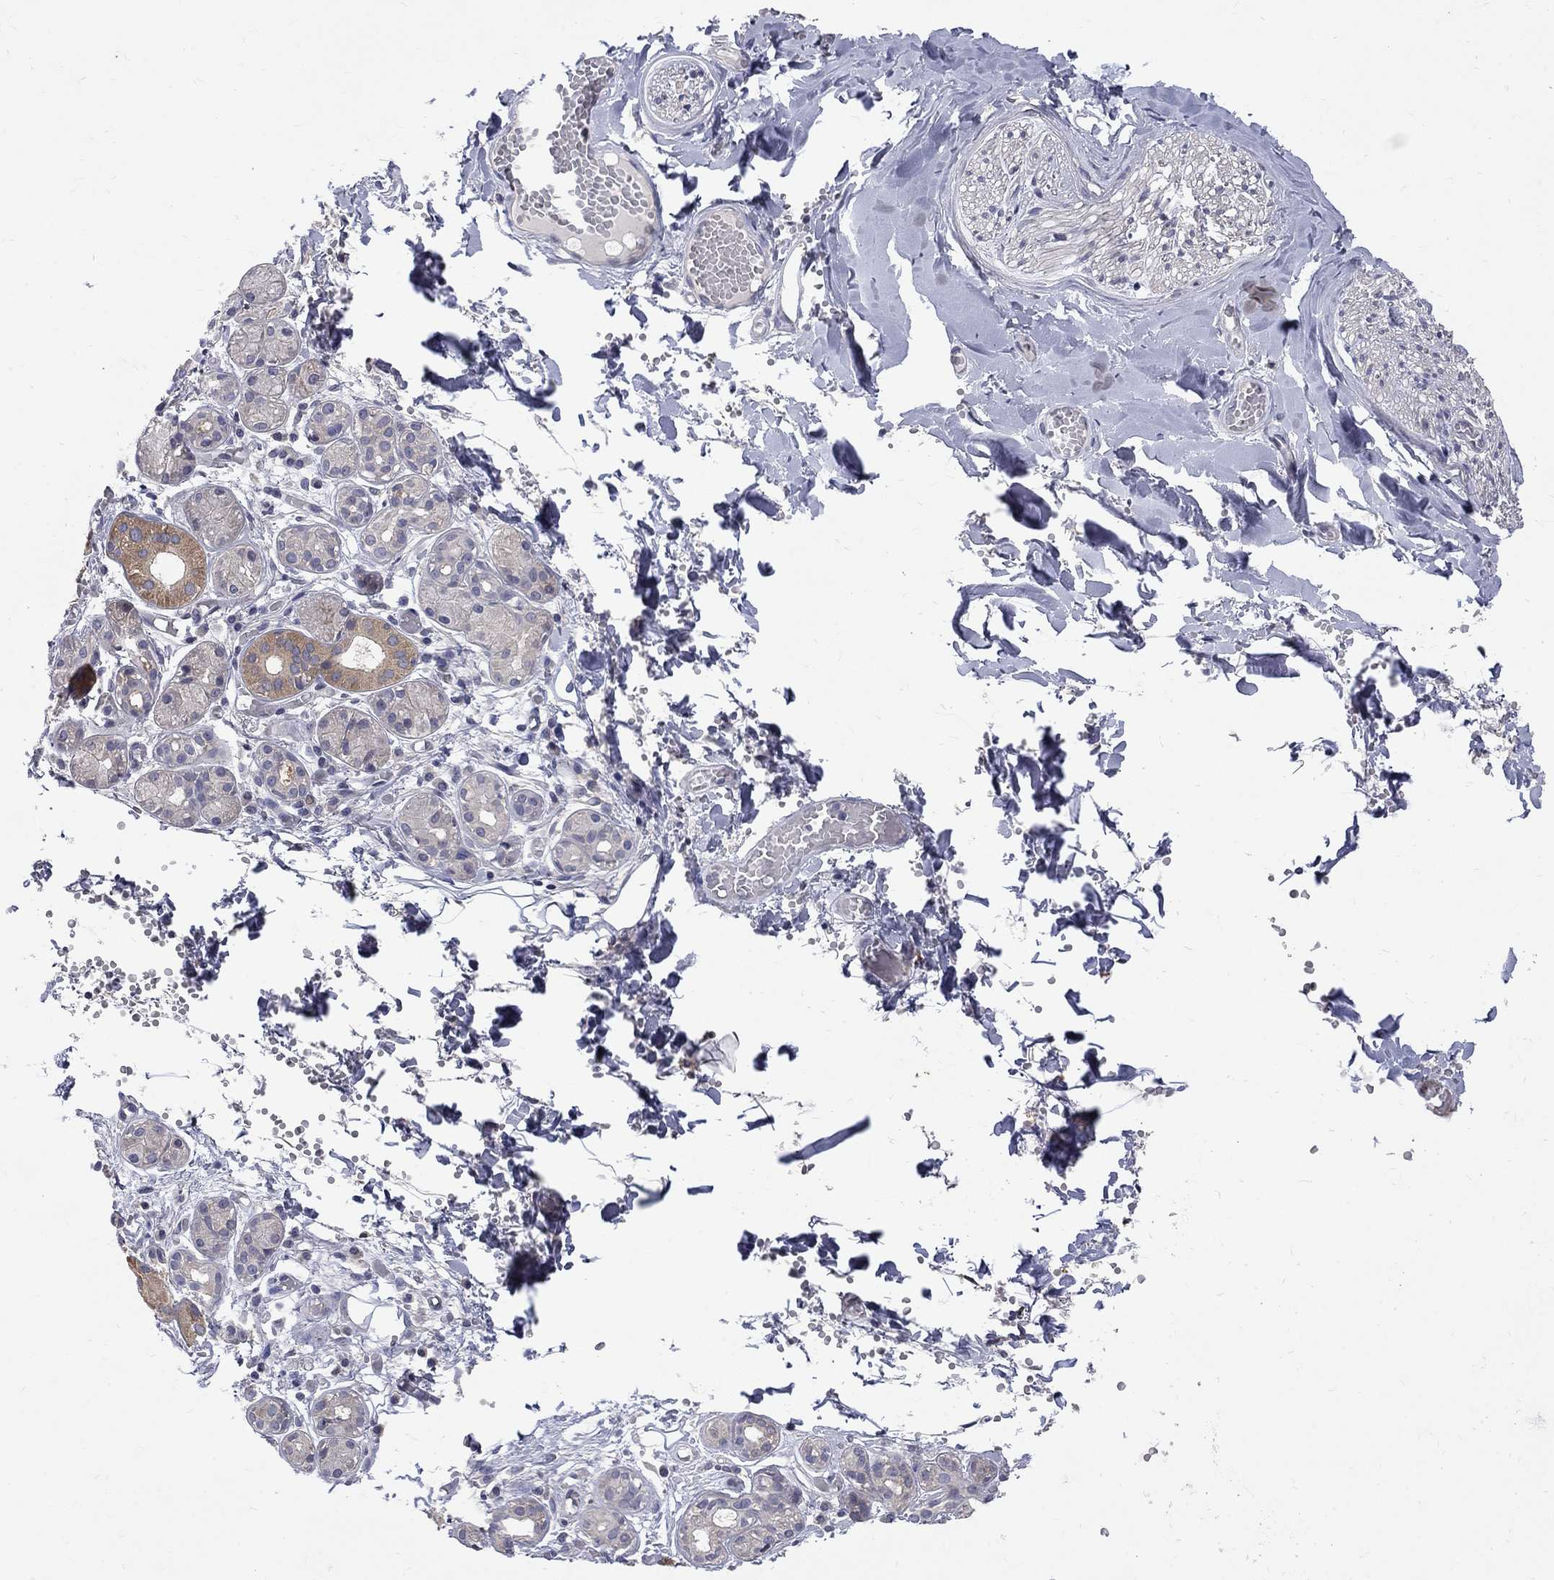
{"staining": {"intensity": "moderate", "quantity": "<25%", "location": "cytoplasmic/membranous"}, "tissue": "salivary gland", "cell_type": "Glandular cells", "image_type": "normal", "snomed": [{"axis": "morphology", "description": "Normal tissue, NOS"}, {"axis": "topography", "description": "Salivary gland"}, {"axis": "topography", "description": "Peripheral nerve tissue"}], "caption": "A histopathology image of salivary gland stained for a protein exhibits moderate cytoplasmic/membranous brown staining in glandular cells.", "gene": "SH2B1", "patient": {"sex": "male", "age": 71}}